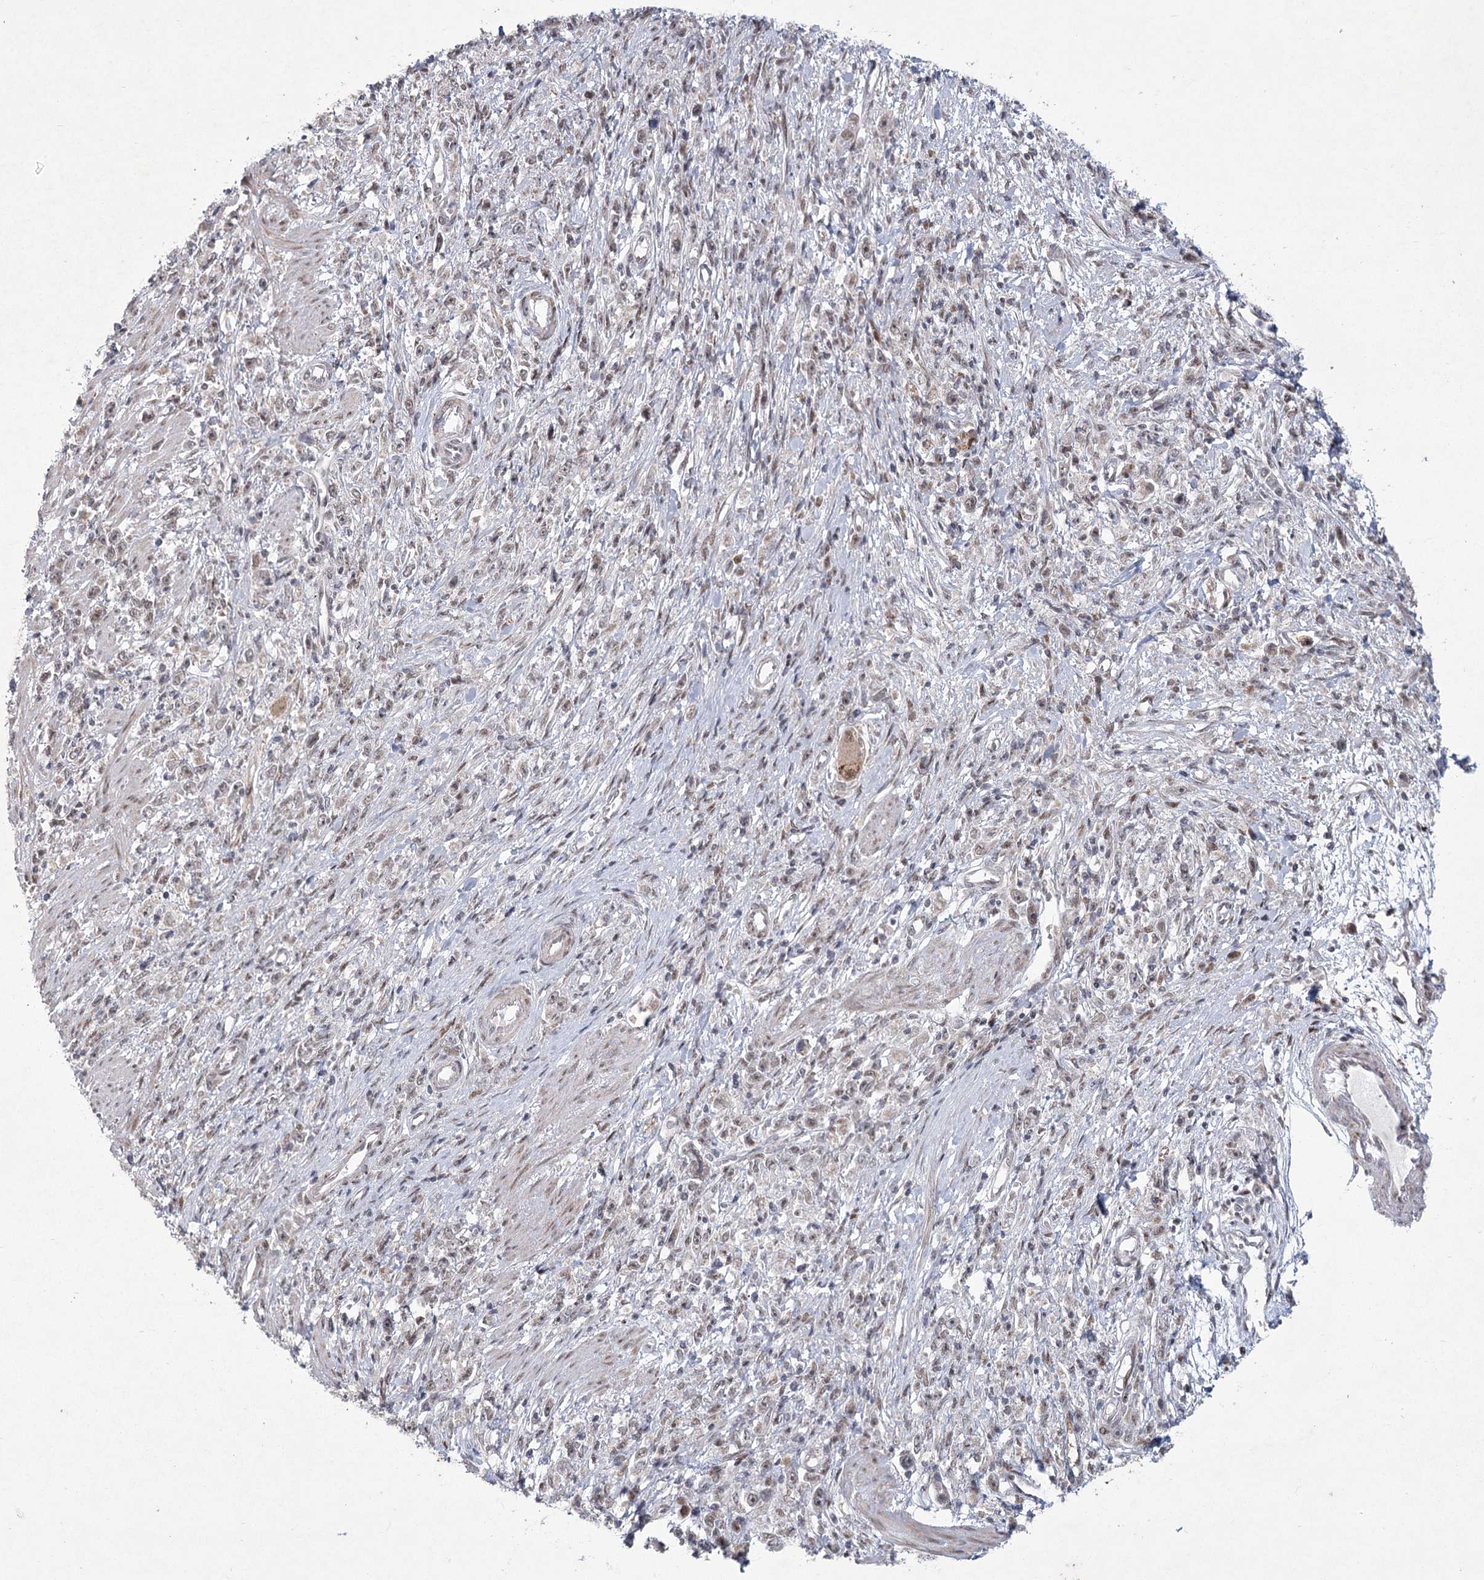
{"staining": {"intensity": "weak", "quantity": ">75%", "location": "nuclear"}, "tissue": "stomach cancer", "cell_type": "Tumor cells", "image_type": "cancer", "snomed": [{"axis": "morphology", "description": "Adenocarcinoma, NOS"}, {"axis": "topography", "description": "Stomach"}], "caption": "Immunohistochemical staining of stomach cancer shows weak nuclear protein positivity in approximately >75% of tumor cells. The staining was performed using DAB to visualize the protein expression in brown, while the nuclei were stained in blue with hematoxylin (Magnification: 20x).", "gene": "CIB4", "patient": {"sex": "female", "age": 59}}